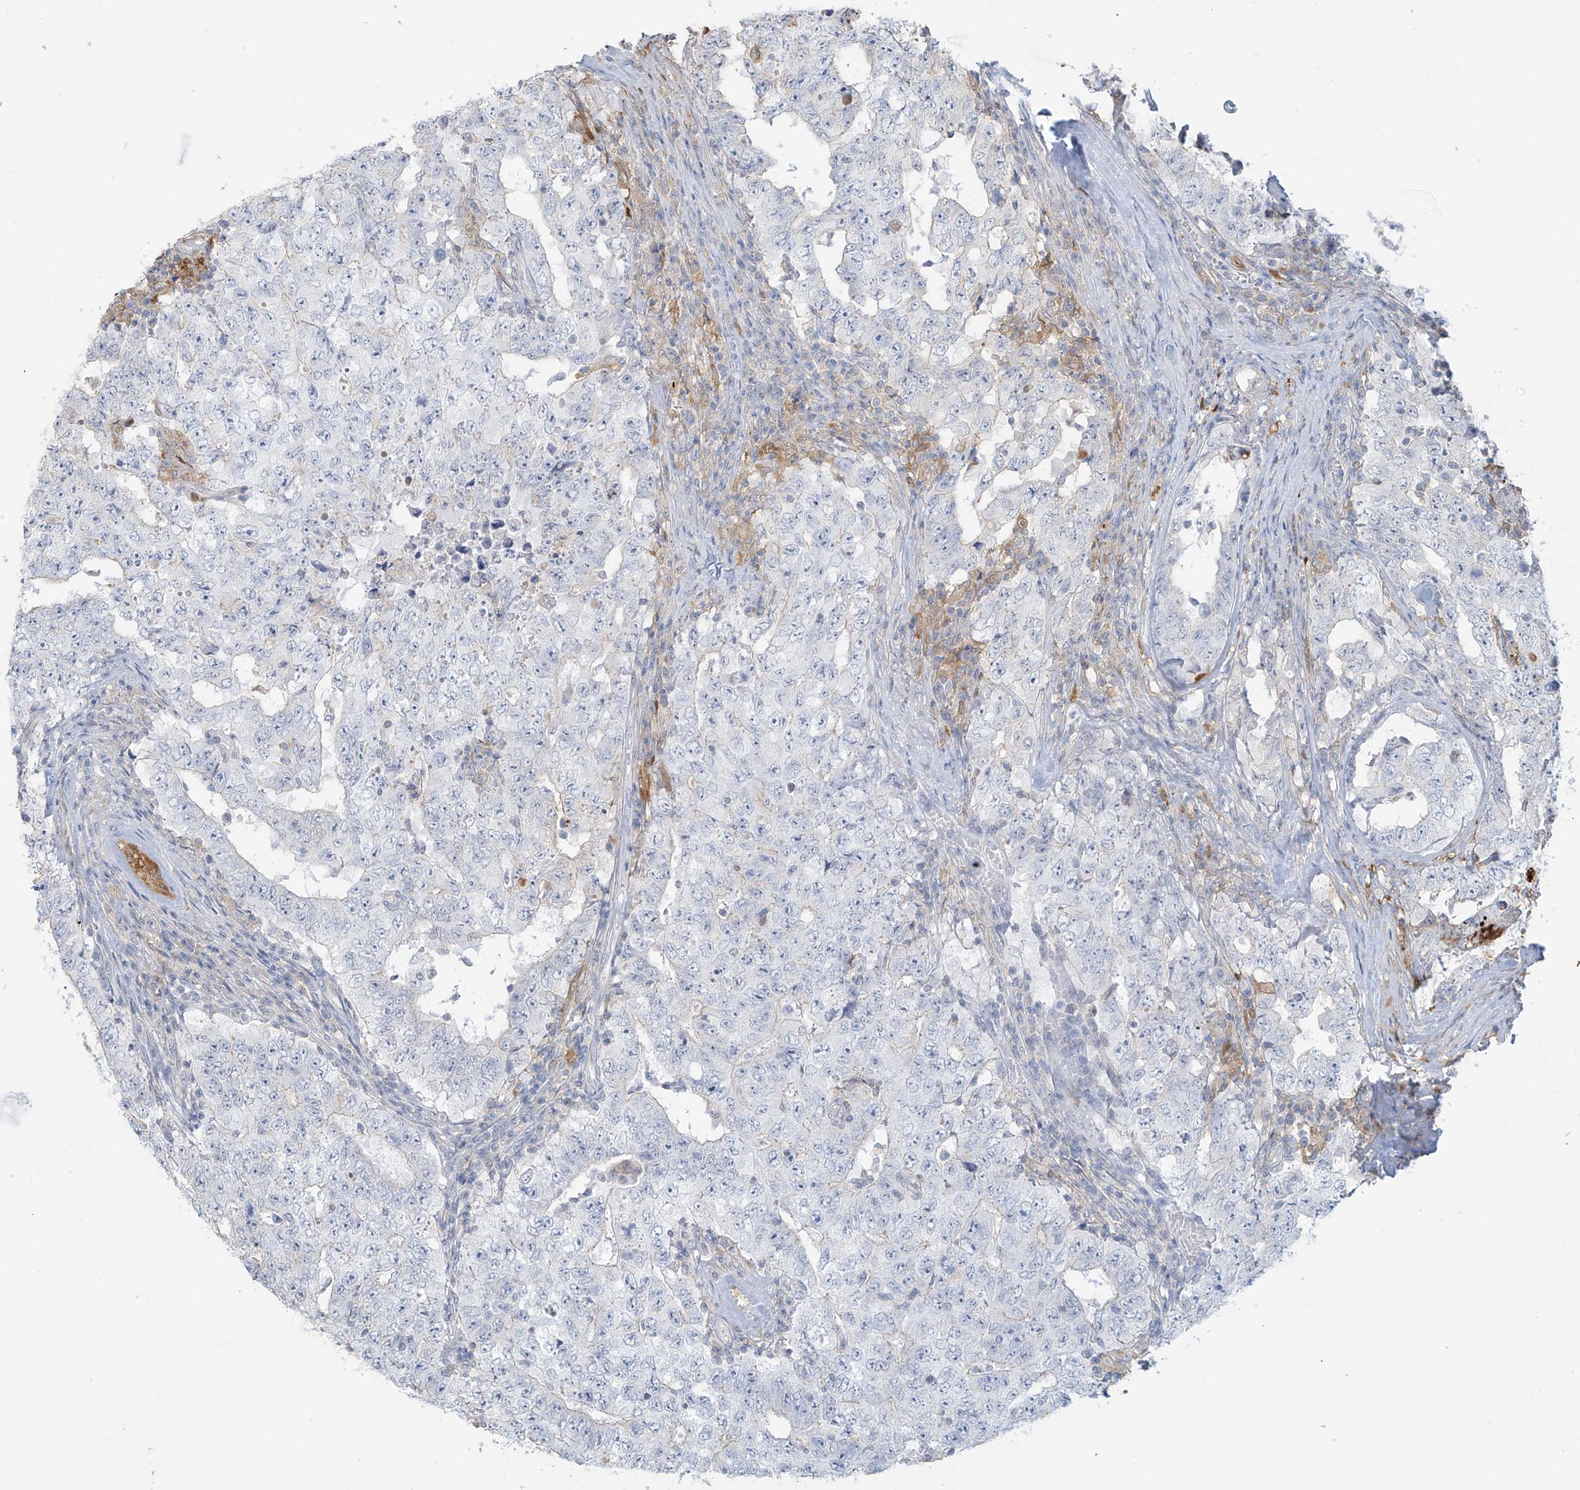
{"staining": {"intensity": "negative", "quantity": "none", "location": "none"}, "tissue": "testis cancer", "cell_type": "Tumor cells", "image_type": "cancer", "snomed": [{"axis": "morphology", "description": "Carcinoma, Embryonal, NOS"}, {"axis": "topography", "description": "Testis"}], "caption": "IHC of human testis cancer reveals no staining in tumor cells.", "gene": "TAGAP", "patient": {"sex": "male", "age": 26}}